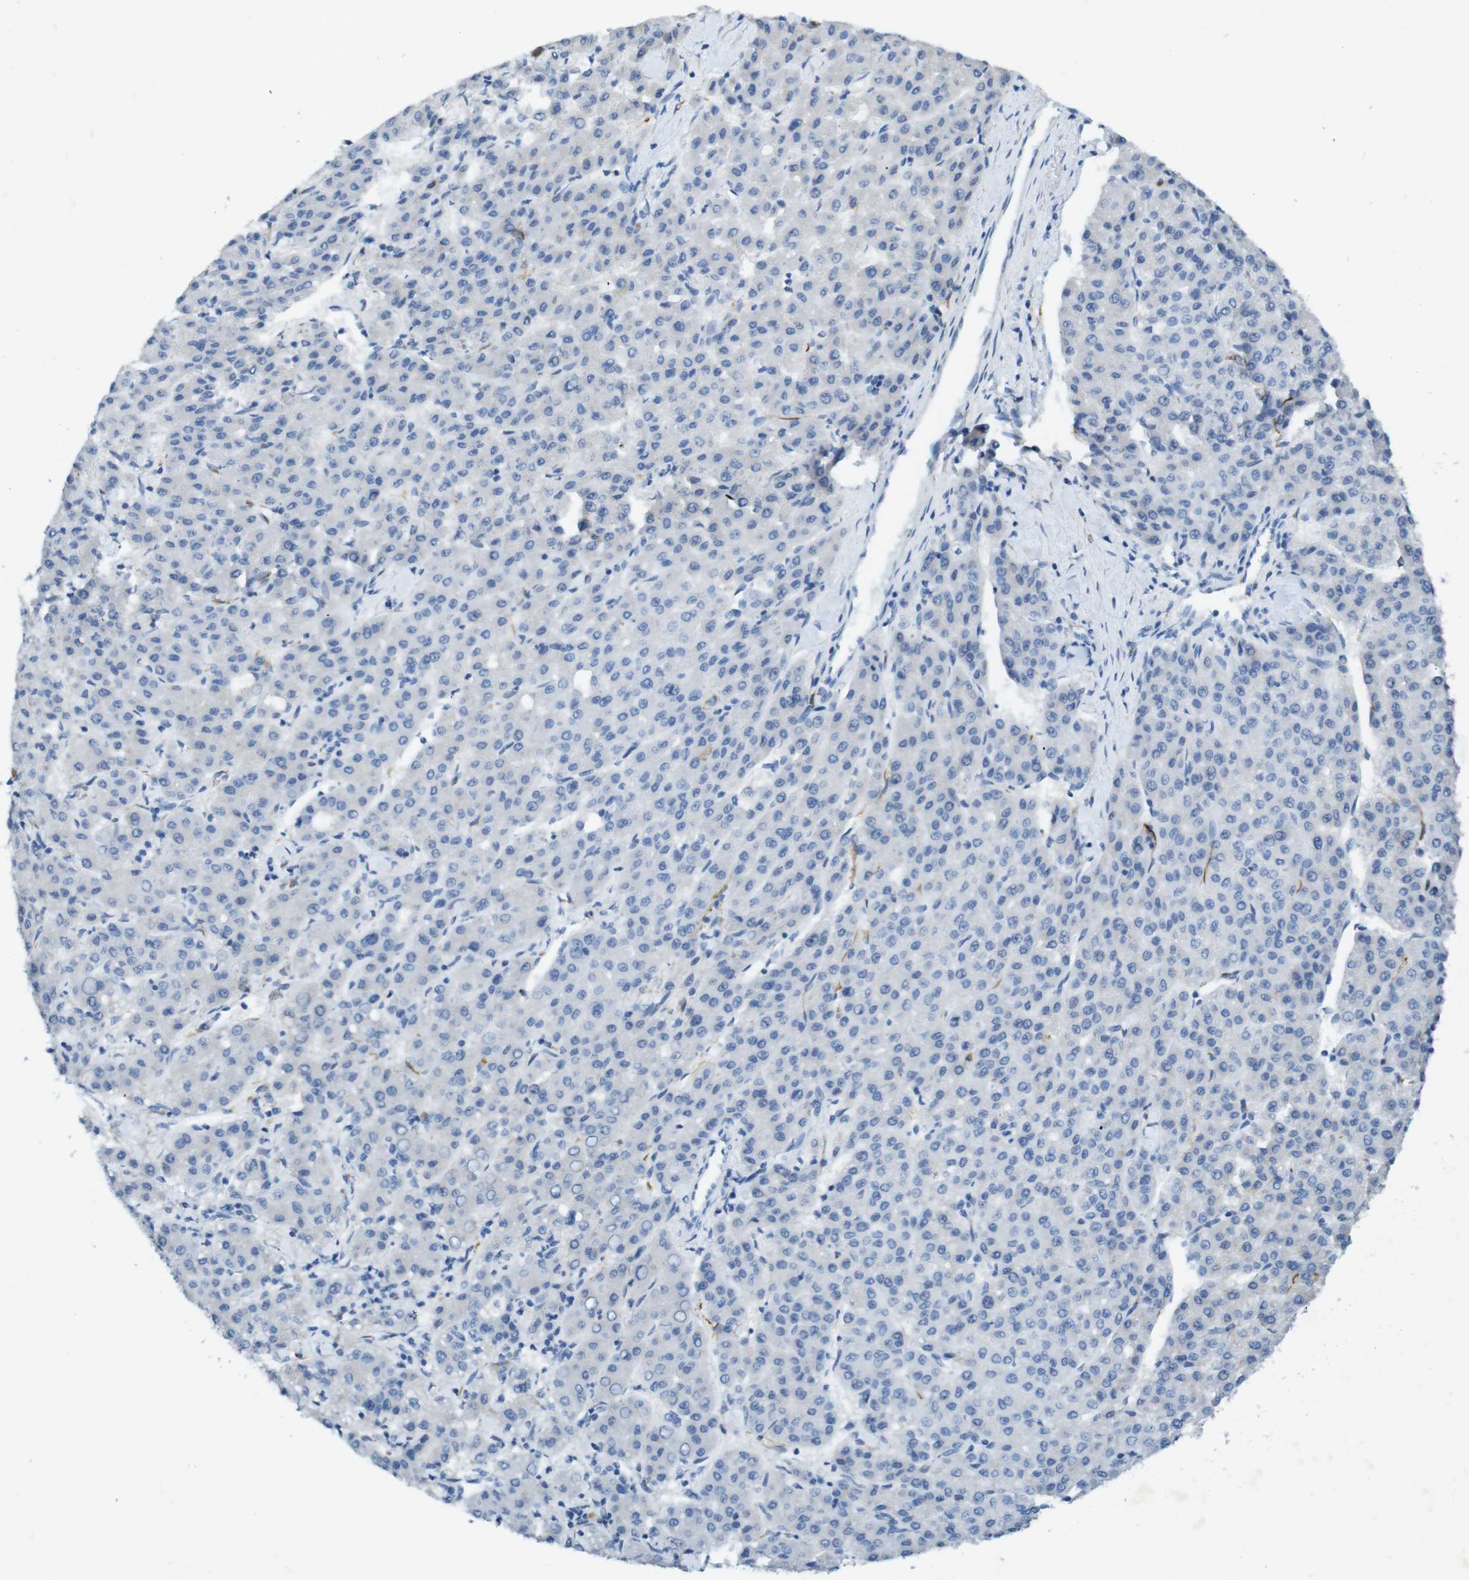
{"staining": {"intensity": "negative", "quantity": "none", "location": "none"}, "tissue": "liver cancer", "cell_type": "Tumor cells", "image_type": "cancer", "snomed": [{"axis": "morphology", "description": "Carcinoma, Hepatocellular, NOS"}, {"axis": "topography", "description": "Liver"}], "caption": "Immunohistochemistry (IHC) micrograph of liver cancer stained for a protein (brown), which reveals no staining in tumor cells.", "gene": "CD320", "patient": {"sex": "male", "age": 65}}